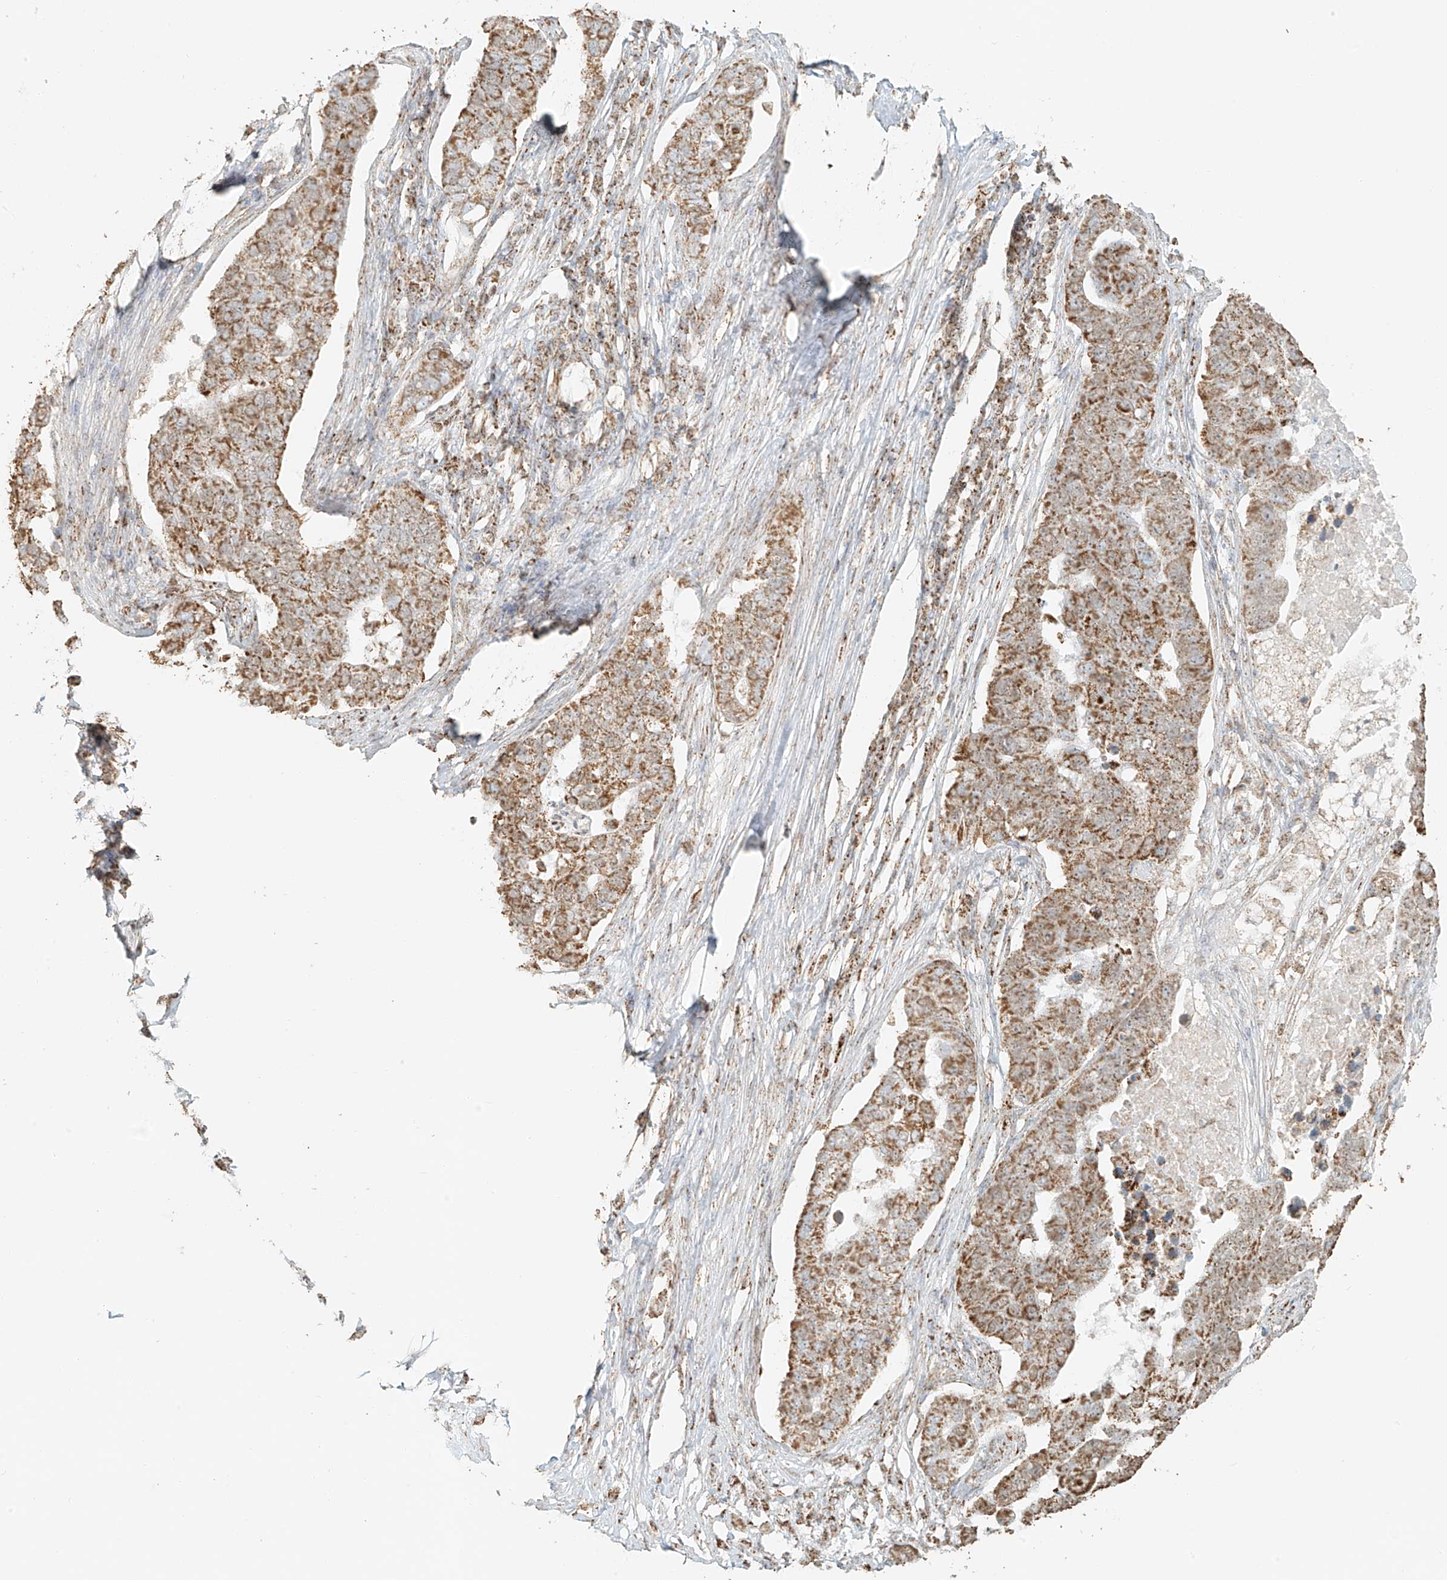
{"staining": {"intensity": "moderate", "quantity": ">75%", "location": "cytoplasmic/membranous"}, "tissue": "pancreatic cancer", "cell_type": "Tumor cells", "image_type": "cancer", "snomed": [{"axis": "morphology", "description": "Adenocarcinoma, NOS"}, {"axis": "topography", "description": "Pancreas"}], "caption": "High-power microscopy captured an IHC histopathology image of adenocarcinoma (pancreatic), revealing moderate cytoplasmic/membranous positivity in approximately >75% of tumor cells.", "gene": "MIPEP", "patient": {"sex": "female", "age": 61}}